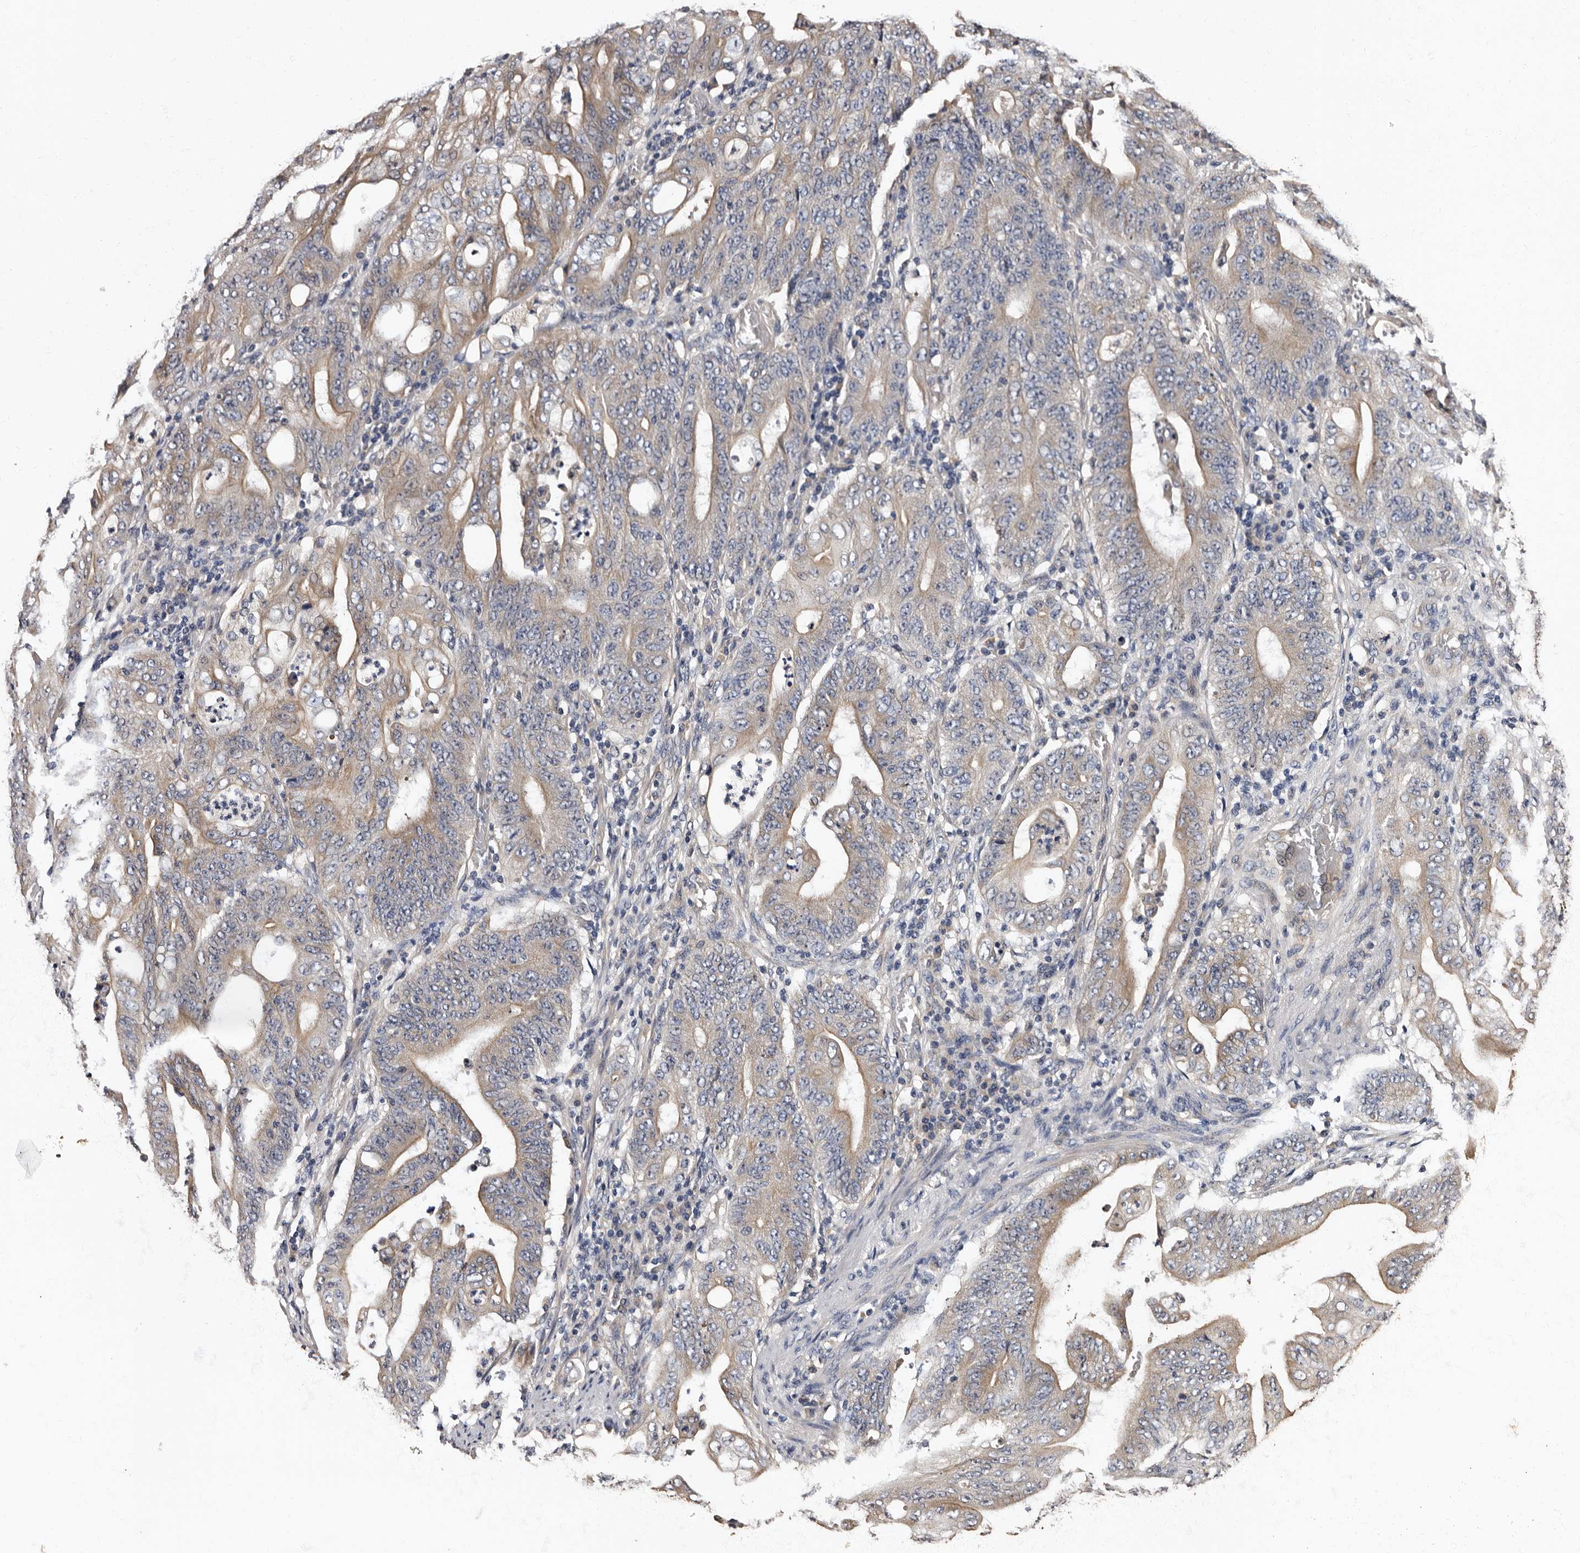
{"staining": {"intensity": "weak", "quantity": "25%-75%", "location": "cytoplasmic/membranous"}, "tissue": "stomach cancer", "cell_type": "Tumor cells", "image_type": "cancer", "snomed": [{"axis": "morphology", "description": "Adenocarcinoma, NOS"}, {"axis": "topography", "description": "Stomach"}], "caption": "An image of stomach adenocarcinoma stained for a protein shows weak cytoplasmic/membranous brown staining in tumor cells. (Stains: DAB (3,3'-diaminobenzidine) in brown, nuclei in blue, Microscopy: brightfield microscopy at high magnification).", "gene": "ADCK5", "patient": {"sex": "female", "age": 73}}